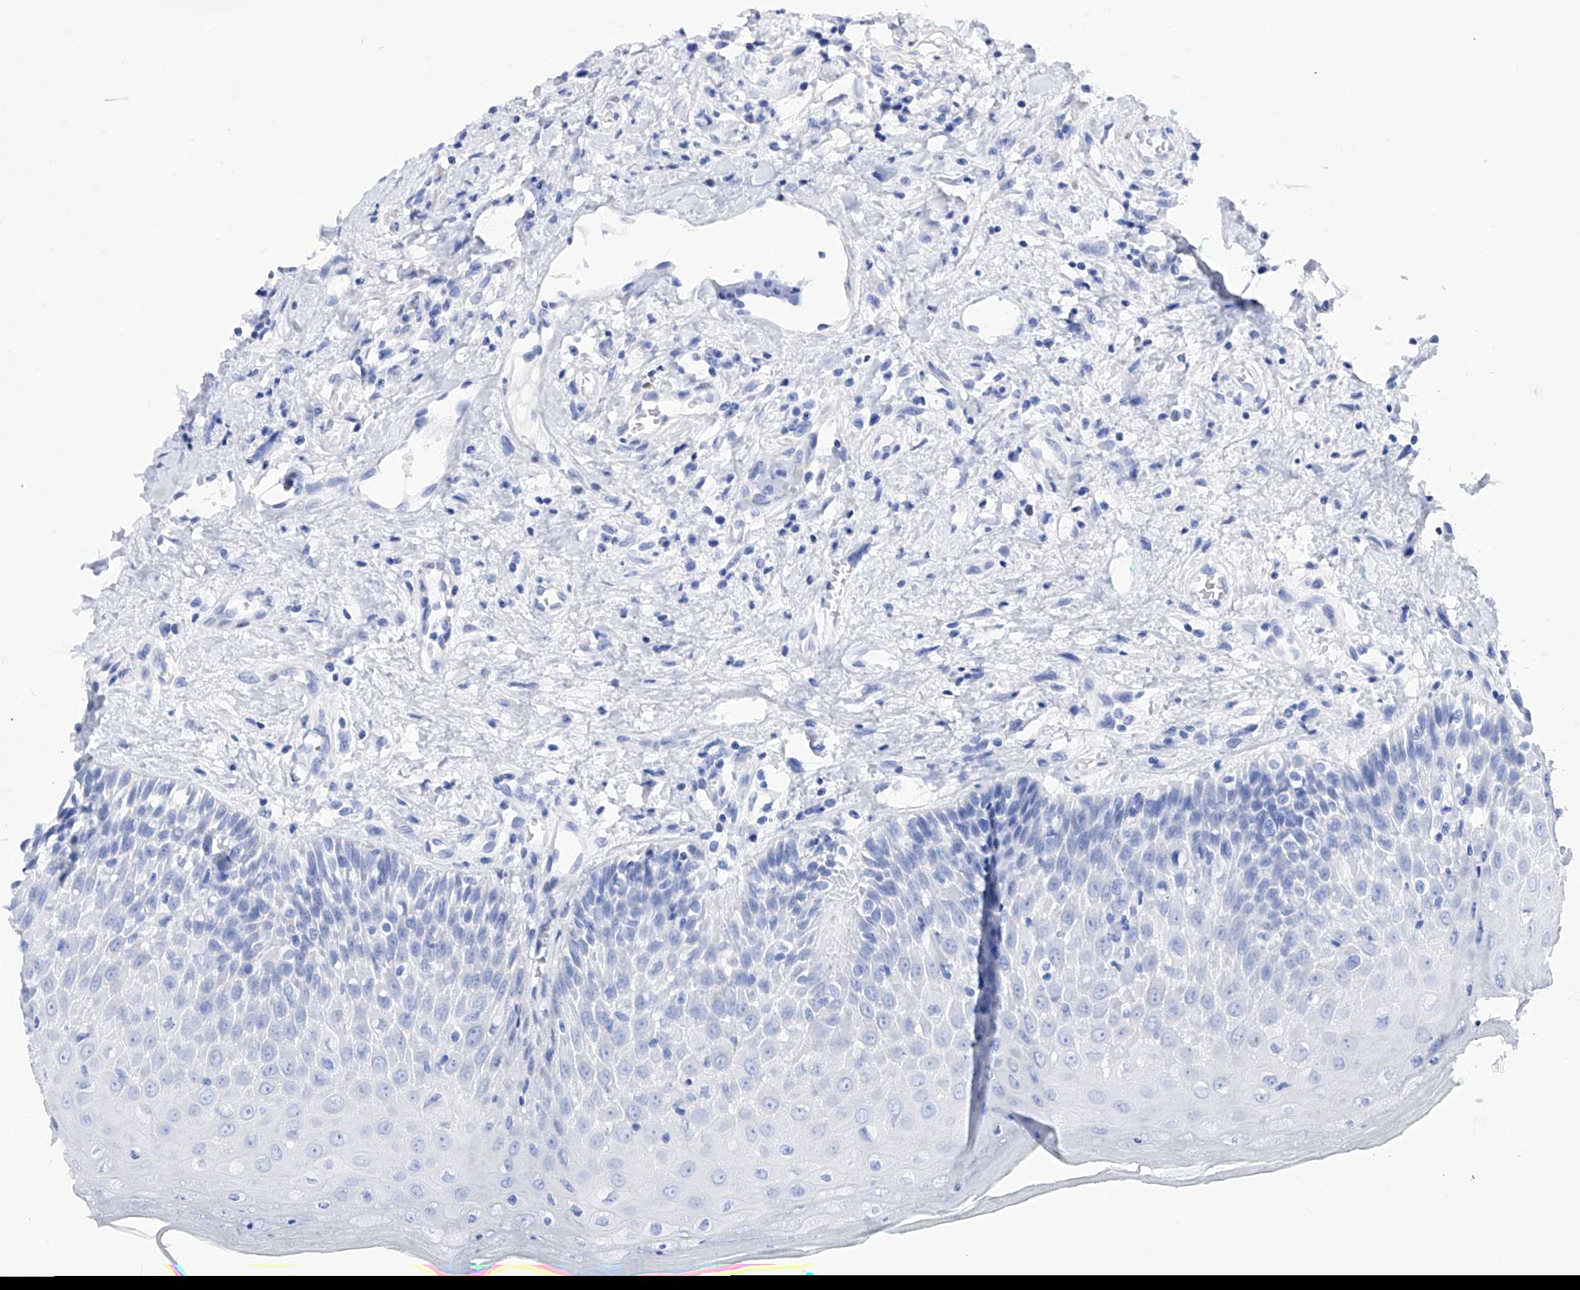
{"staining": {"intensity": "negative", "quantity": "none", "location": "none"}, "tissue": "oral mucosa", "cell_type": "Squamous epithelial cells", "image_type": "normal", "snomed": [{"axis": "morphology", "description": "Normal tissue, NOS"}, {"axis": "topography", "description": "Oral tissue"}], "caption": "The photomicrograph demonstrates no staining of squamous epithelial cells in benign oral mucosa.", "gene": "TRPC7", "patient": {"sex": "female", "age": 70}}